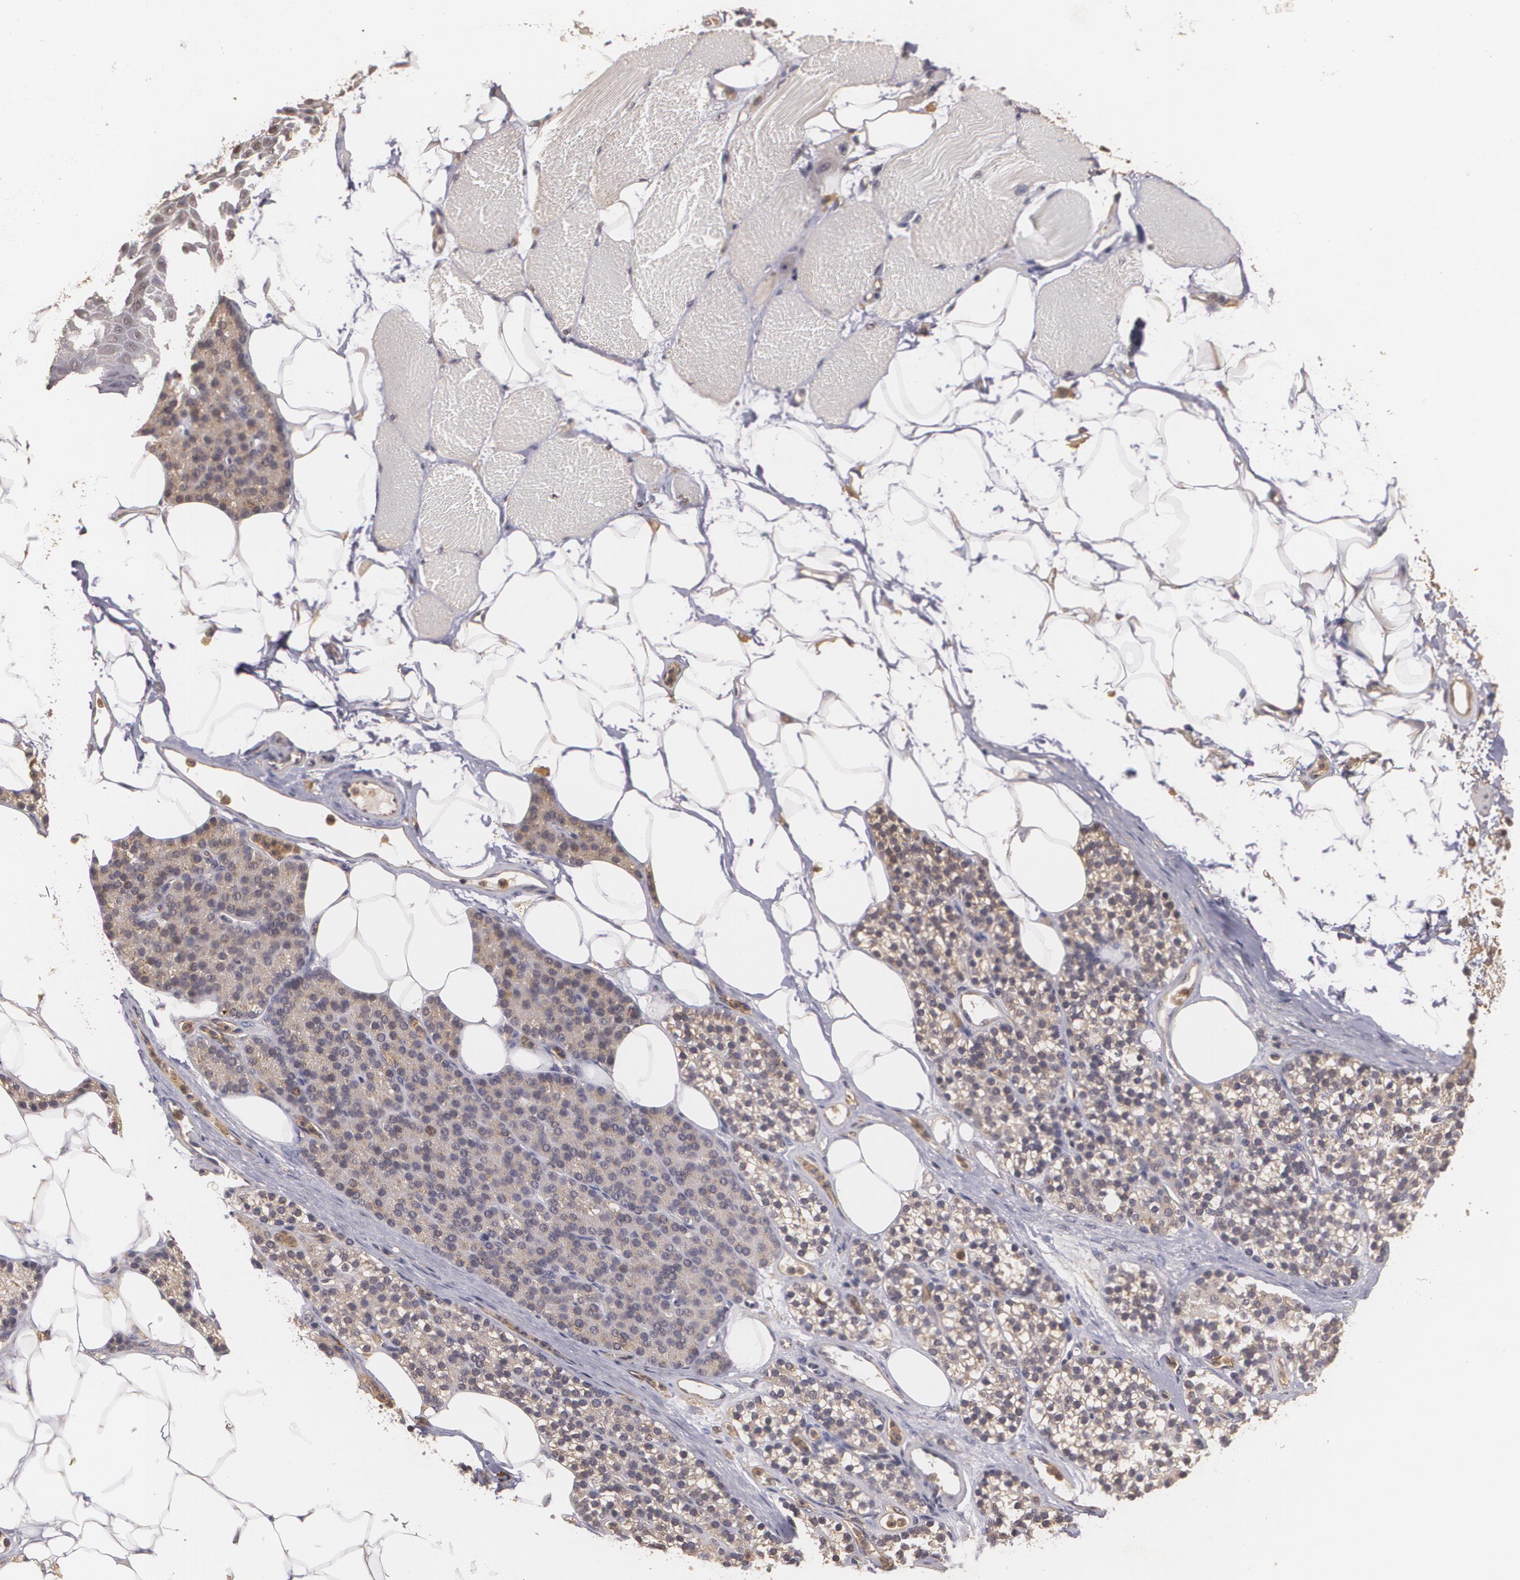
{"staining": {"intensity": "negative", "quantity": "none", "location": "none"}, "tissue": "skeletal muscle", "cell_type": "Myocytes", "image_type": "normal", "snomed": [{"axis": "morphology", "description": "Normal tissue, NOS"}, {"axis": "topography", "description": "Skeletal muscle"}, {"axis": "topography", "description": "Parathyroid gland"}], "caption": "Immunohistochemistry micrograph of unremarkable skeletal muscle stained for a protein (brown), which shows no expression in myocytes.", "gene": "BRCA1", "patient": {"sex": "female", "age": 37}}